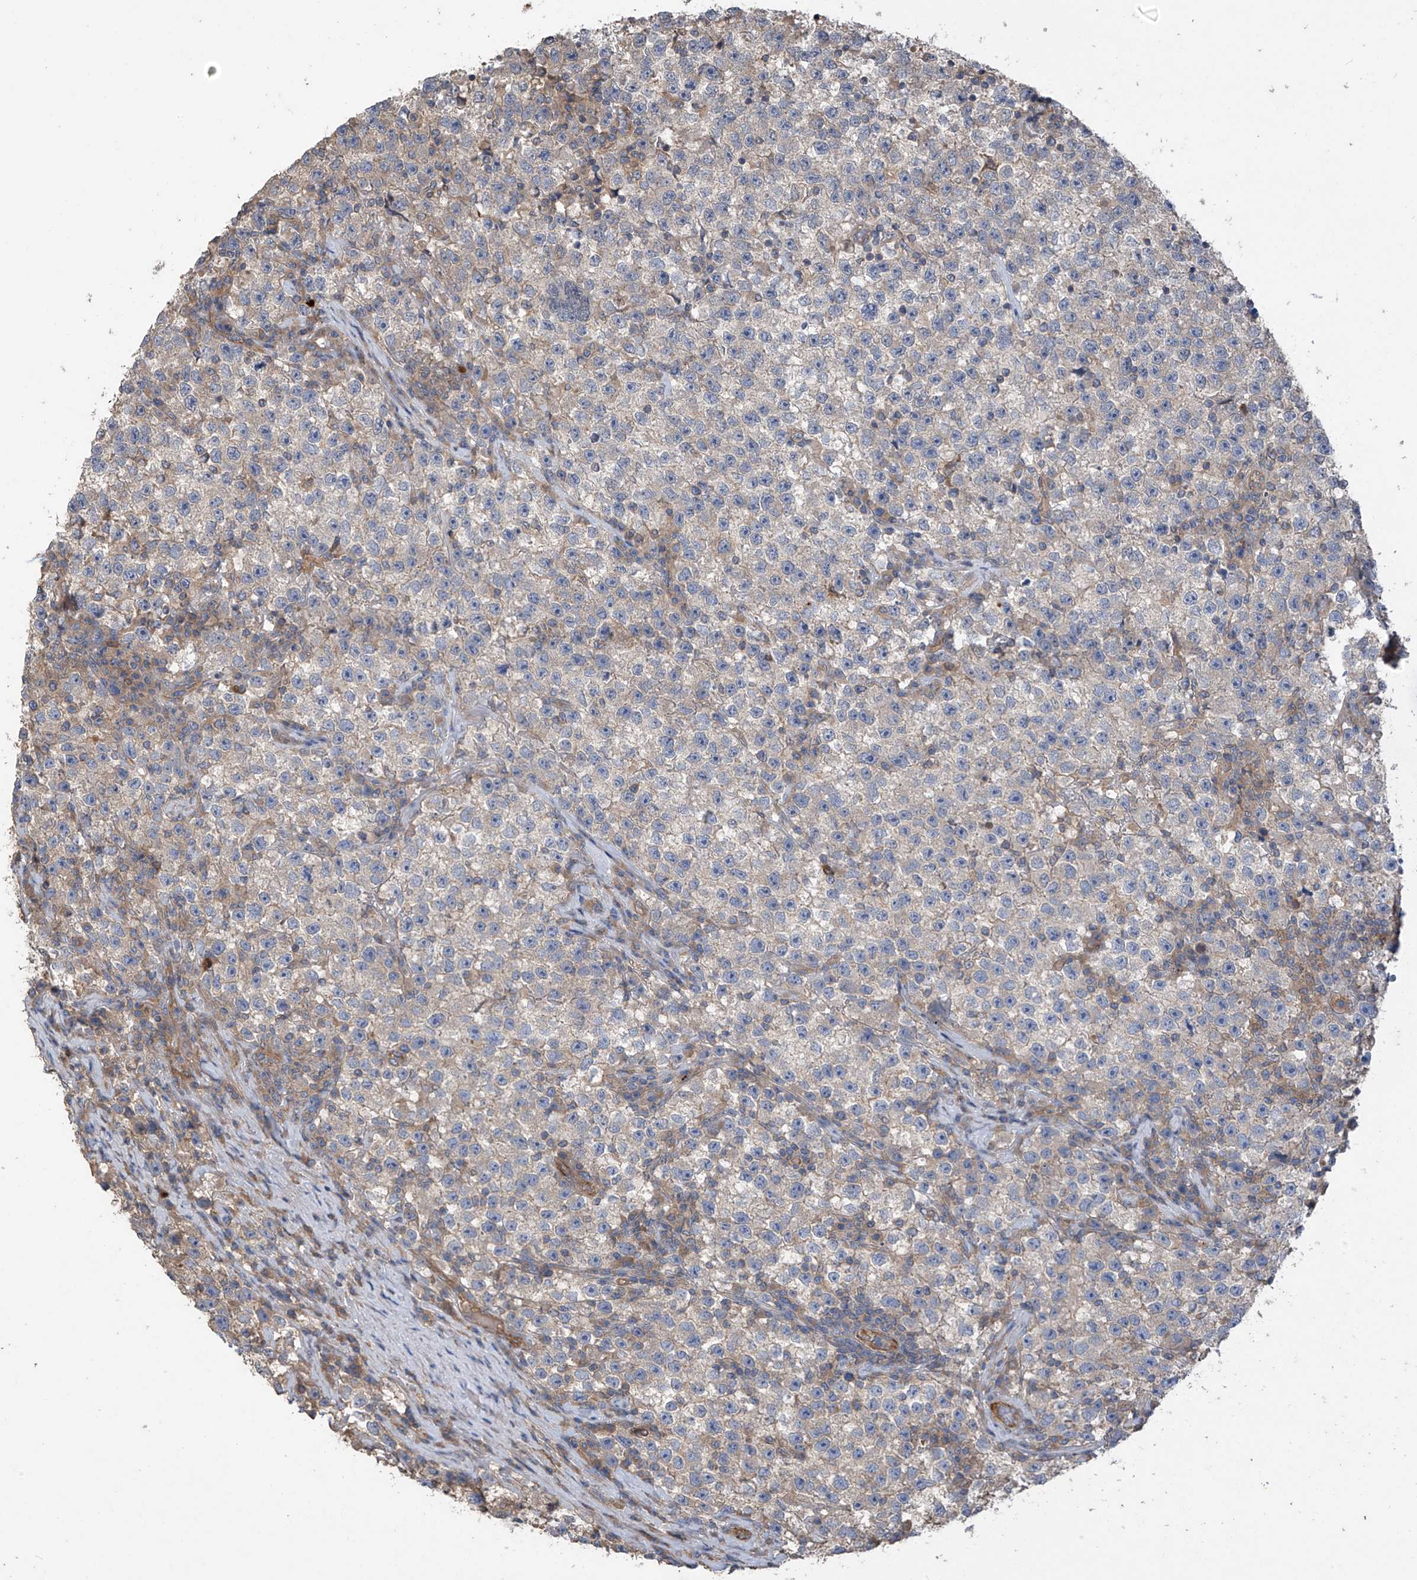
{"staining": {"intensity": "weak", "quantity": "25%-75%", "location": "cytoplasmic/membranous"}, "tissue": "testis cancer", "cell_type": "Tumor cells", "image_type": "cancer", "snomed": [{"axis": "morphology", "description": "Seminoma, NOS"}, {"axis": "topography", "description": "Testis"}], "caption": "The micrograph shows a brown stain indicating the presence of a protein in the cytoplasmic/membranous of tumor cells in testis cancer (seminoma).", "gene": "PHACTR4", "patient": {"sex": "male", "age": 22}}